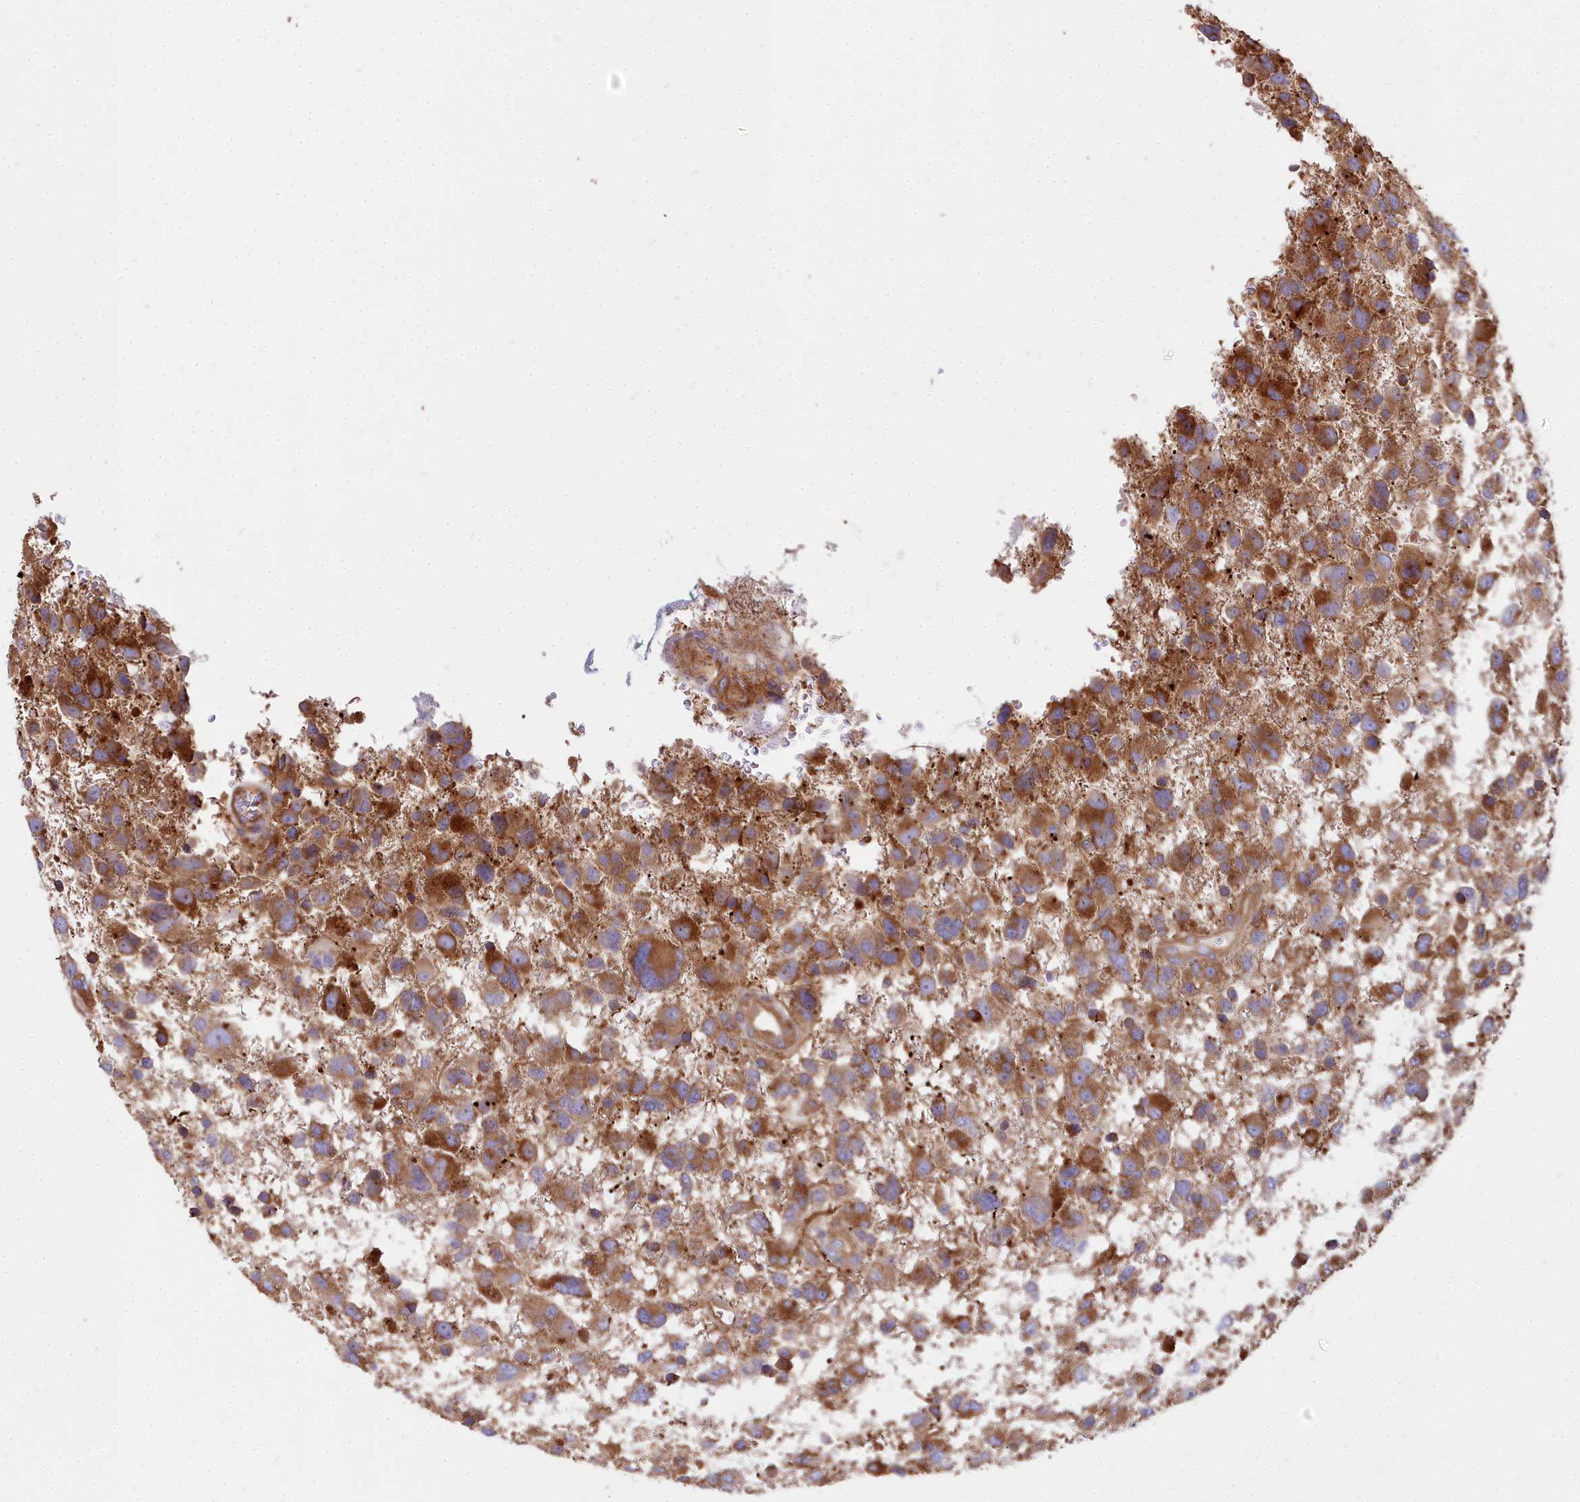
{"staining": {"intensity": "strong", "quantity": ">75%", "location": "cytoplasmic/membranous"}, "tissue": "glioma", "cell_type": "Tumor cells", "image_type": "cancer", "snomed": [{"axis": "morphology", "description": "Glioma, malignant, High grade"}, {"axis": "topography", "description": "Brain"}], "caption": "Tumor cells demonstrate high levels of strong cytoplasmic/membranous expression in about >75% of cells in glioma.", "gene": "DCTN3", "patient": {"sex": "male", "age": 61}}